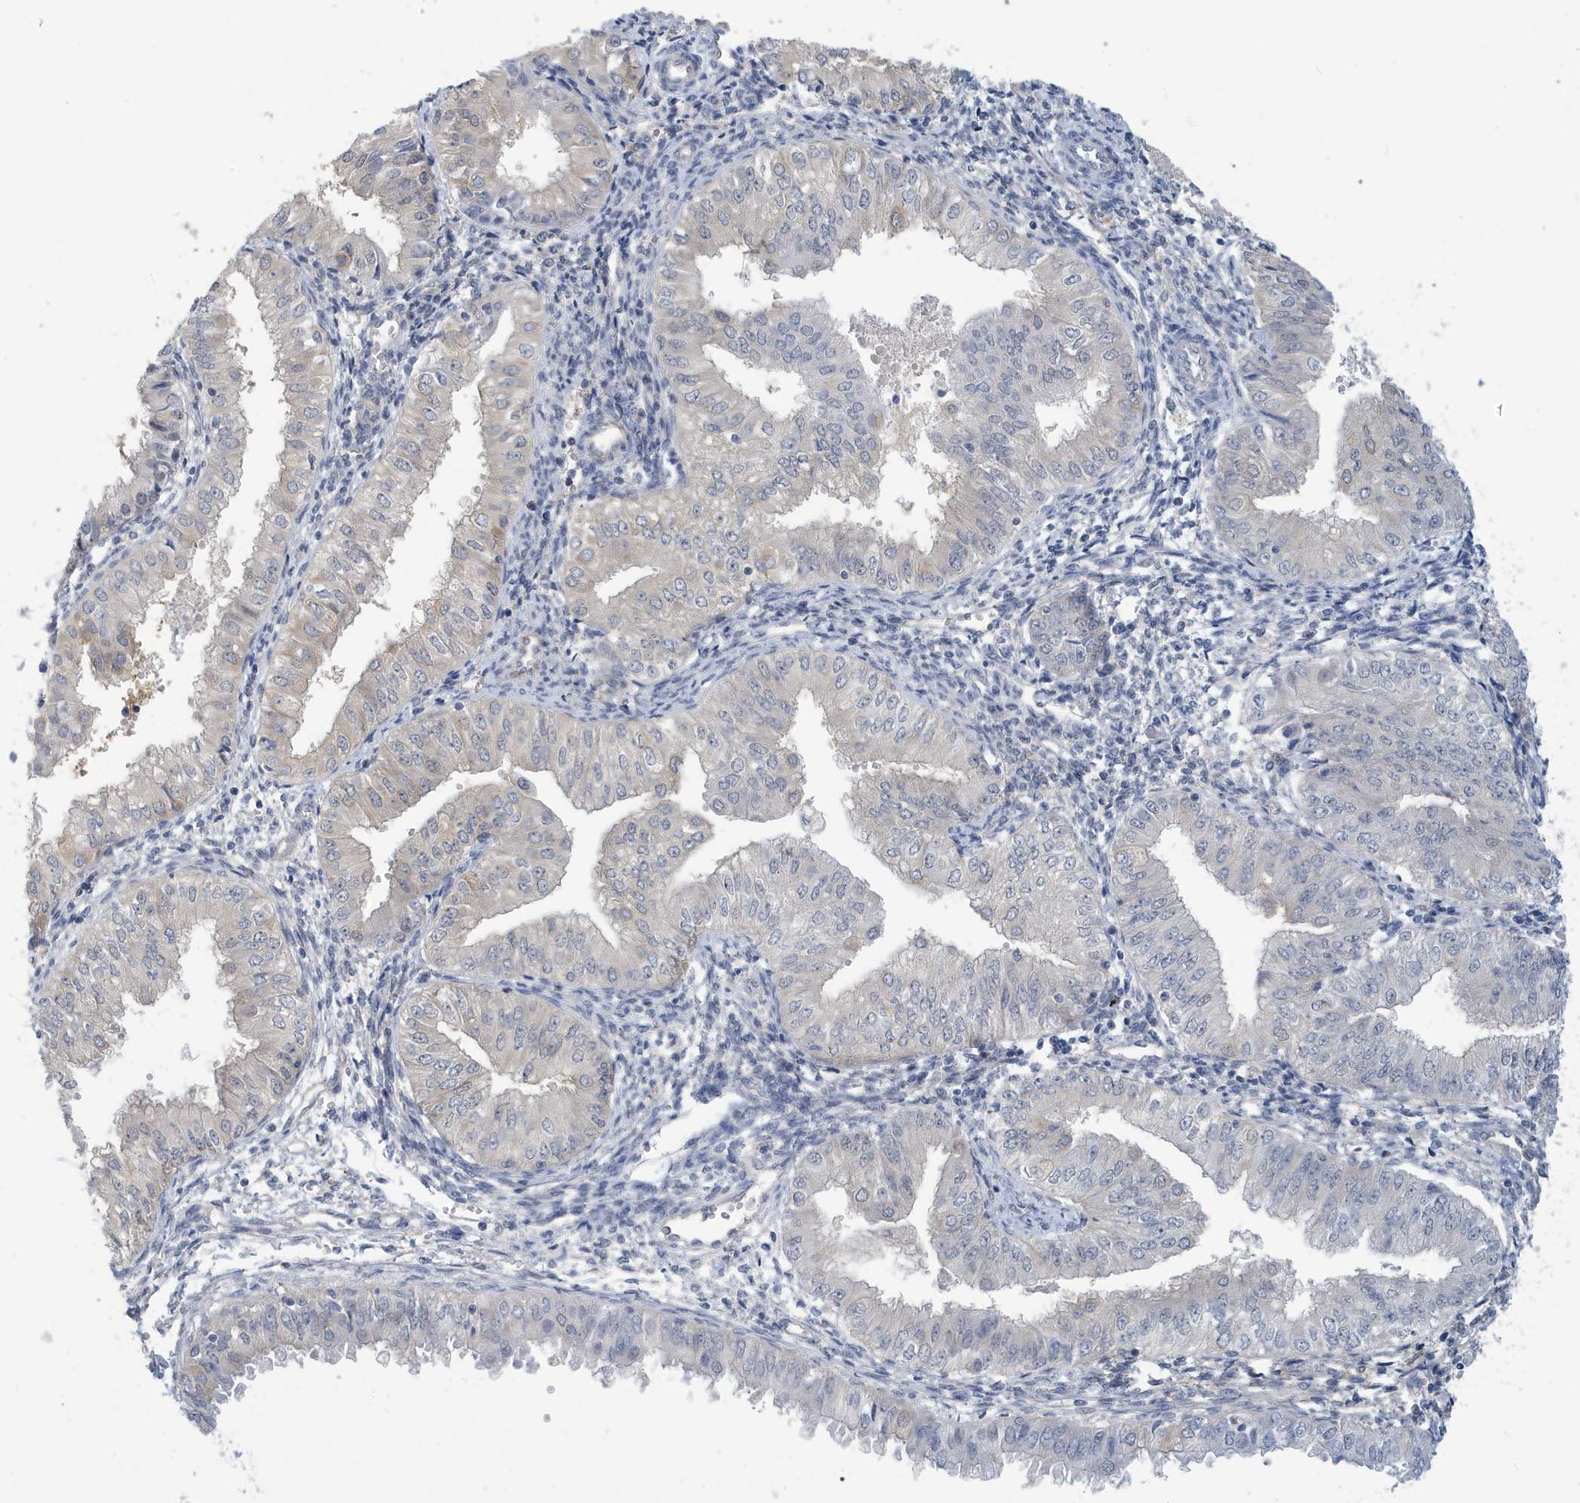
{"staining": {"intensity": "negative", "quantity": "none", "location": "none"}, "tissue": "endometrial cancer", "cell_type": "Tumor cells", "image_type": "cancer", "snomed": [{"axis": "morphology", "description": "Normal tissue, NOS"}, {"axis": "morphology", "description": "Adenocarcinoma, NOS"}, {"axis": "topography", "description": "Endometrium"}], "caption": "The immunohistochemistry (IHC) micrograph has no significant positivity in tumor cells of adenocarcinoma (endometrial) tissue.", "gene": "VTA1", "patient": {"sex": "female", "age": 53}}